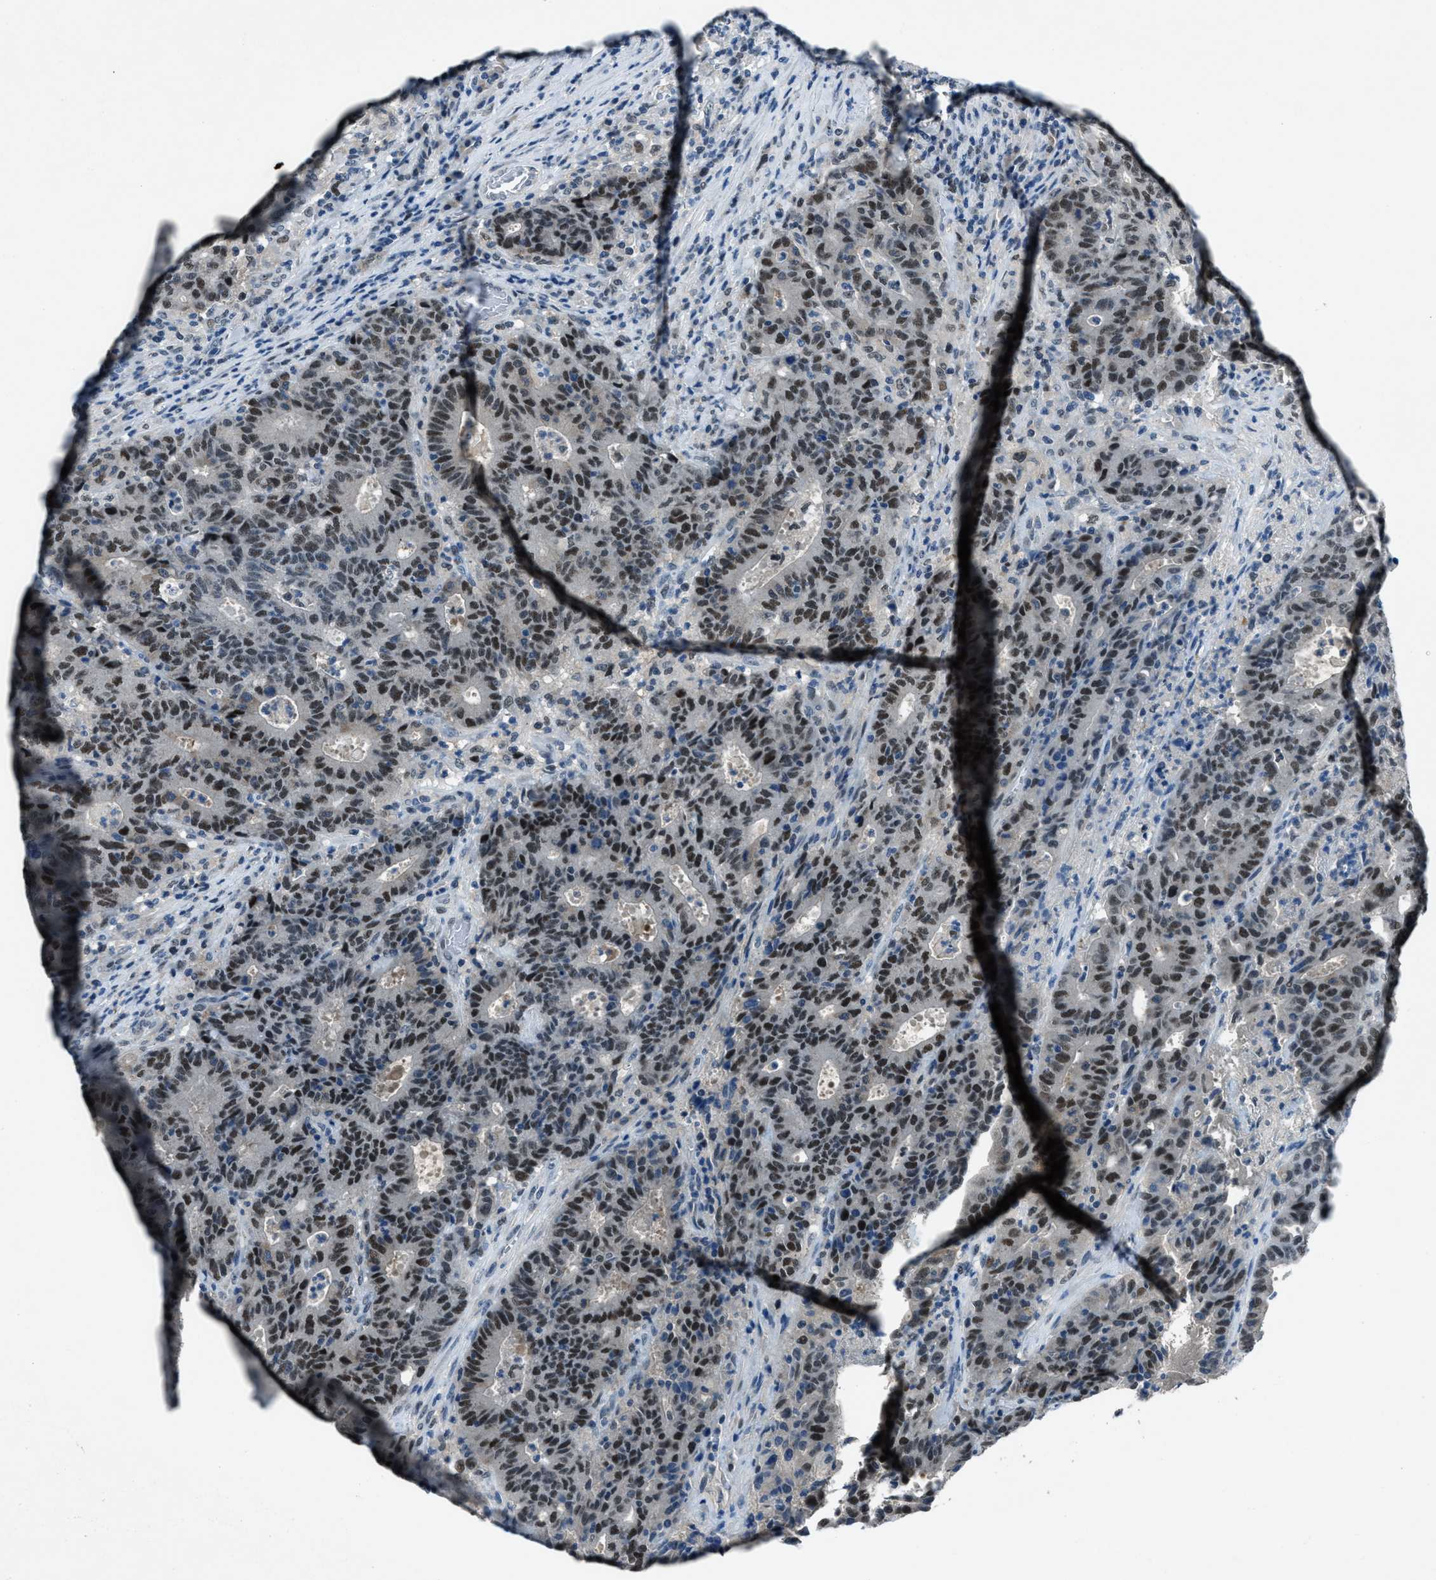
{"staining": {"intensity": "strong", "quantity": ">75%", "location": "nuclear"}, "tissue": "colorectal cancer", "cell_type": "Tumor cells", "image_type": "cancer", "snomed": [{"axis": "morphology", "description": "Adenocarcinoma, NOS"}, {"axis": "topography", "description": "Colon"}], "caption": "Colorectal adenocarcinoma stained with DAB (3,3'-diaminobenzidine) immunohistochemistry (IHC) demonstrates high levels of strong nuclear positivity in about >75% of tumor cells.", "gene": "DUSP19", "patient": {"sex": "female", "age": 75}}